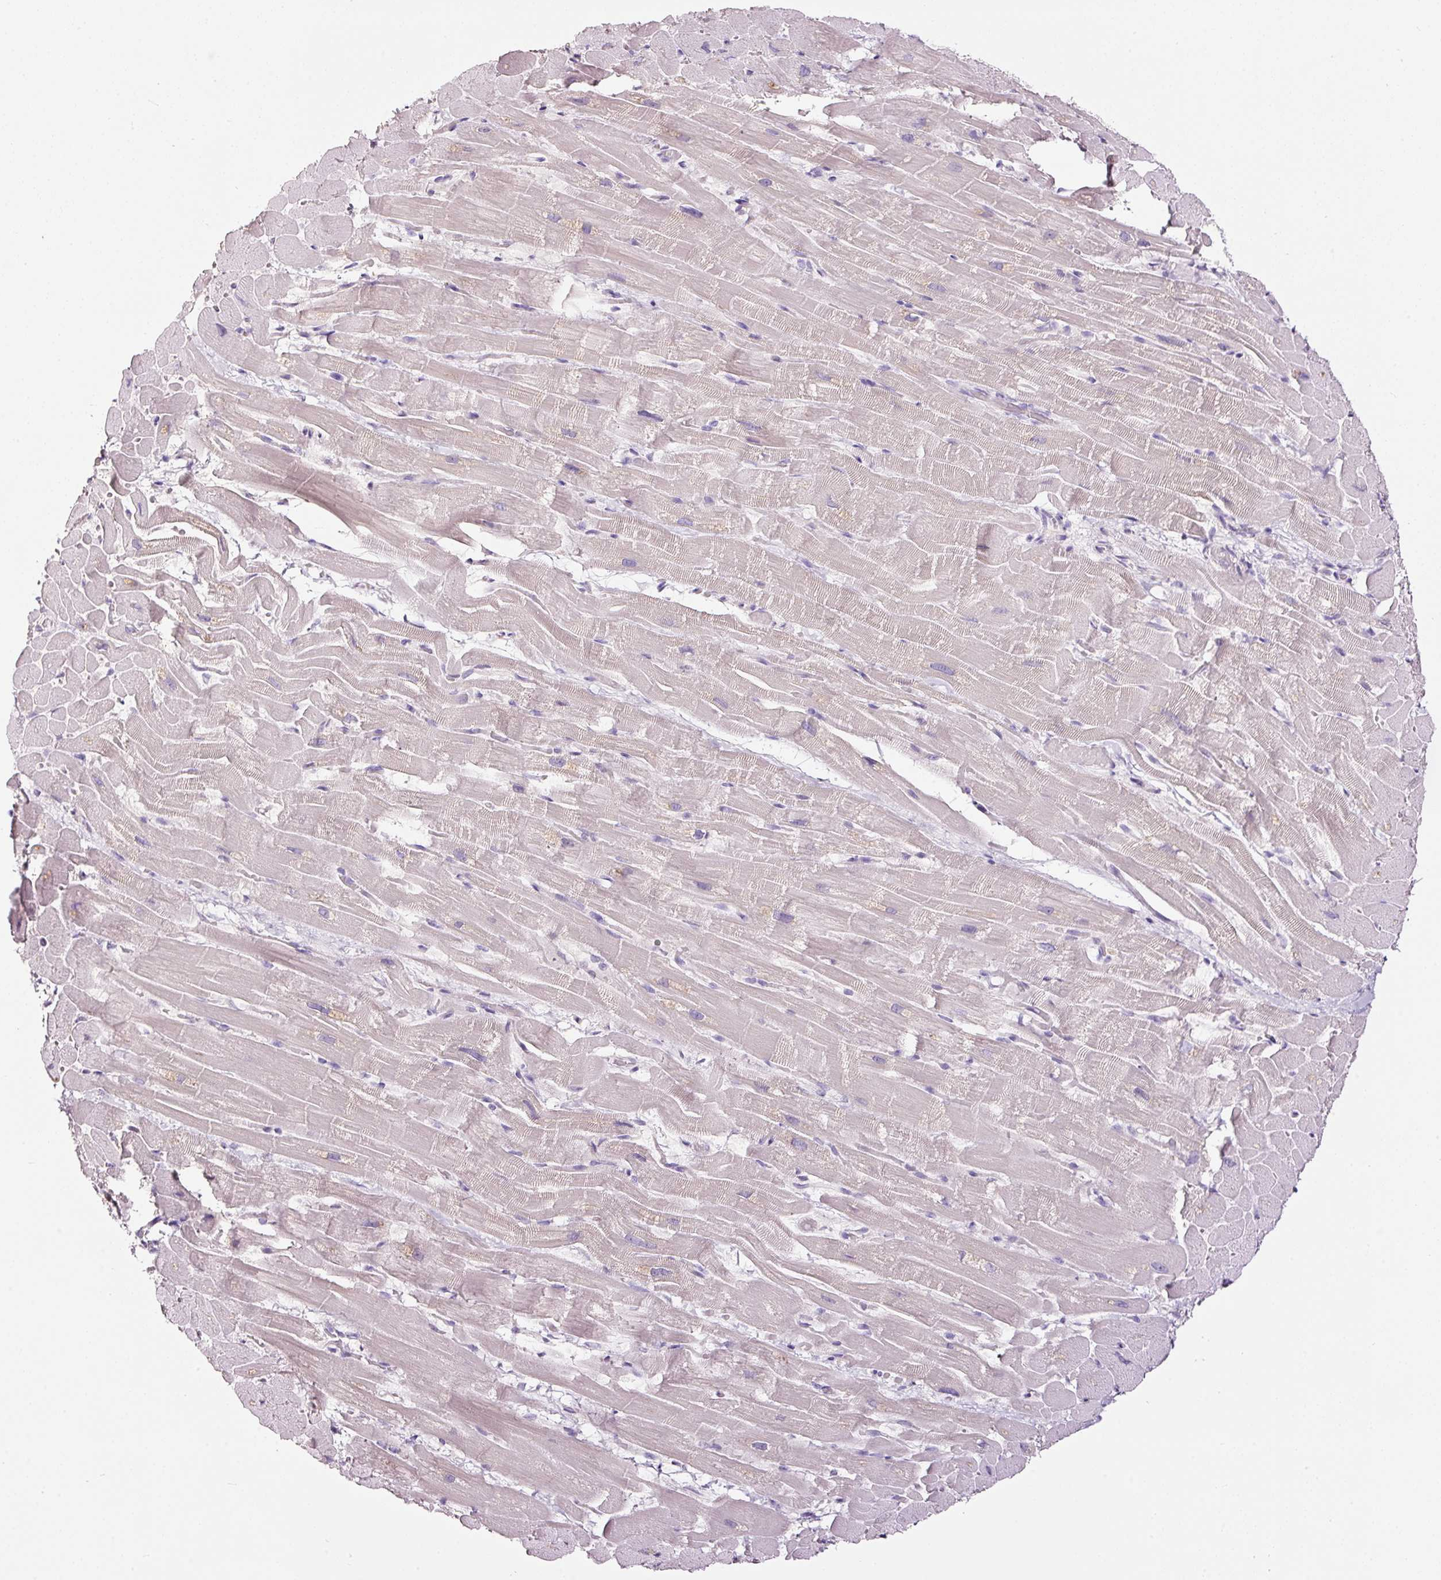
{"staining": {"intensity": "negative", "quantity": "none", "location": "none"}, "tissue": "heart muscle", "cell_type": "Cardiomyocytes", "image_type": "normal", "snomed": [{"axis": "morphology", "description": "Normal tissue, NOS"}, {"axis": "topography", "description": "Heart"}], "caption": "High power microscopy histopathology image of an IHC photomicrograph of unremarkable heart muscle, revealing no significant expression in cardiomyocytes. (Immunohistochemistry (ihc), brightfield microscopy, high magnification).", "gene": "LAMP3", "patient": {"sex": "male", "age": 37}}